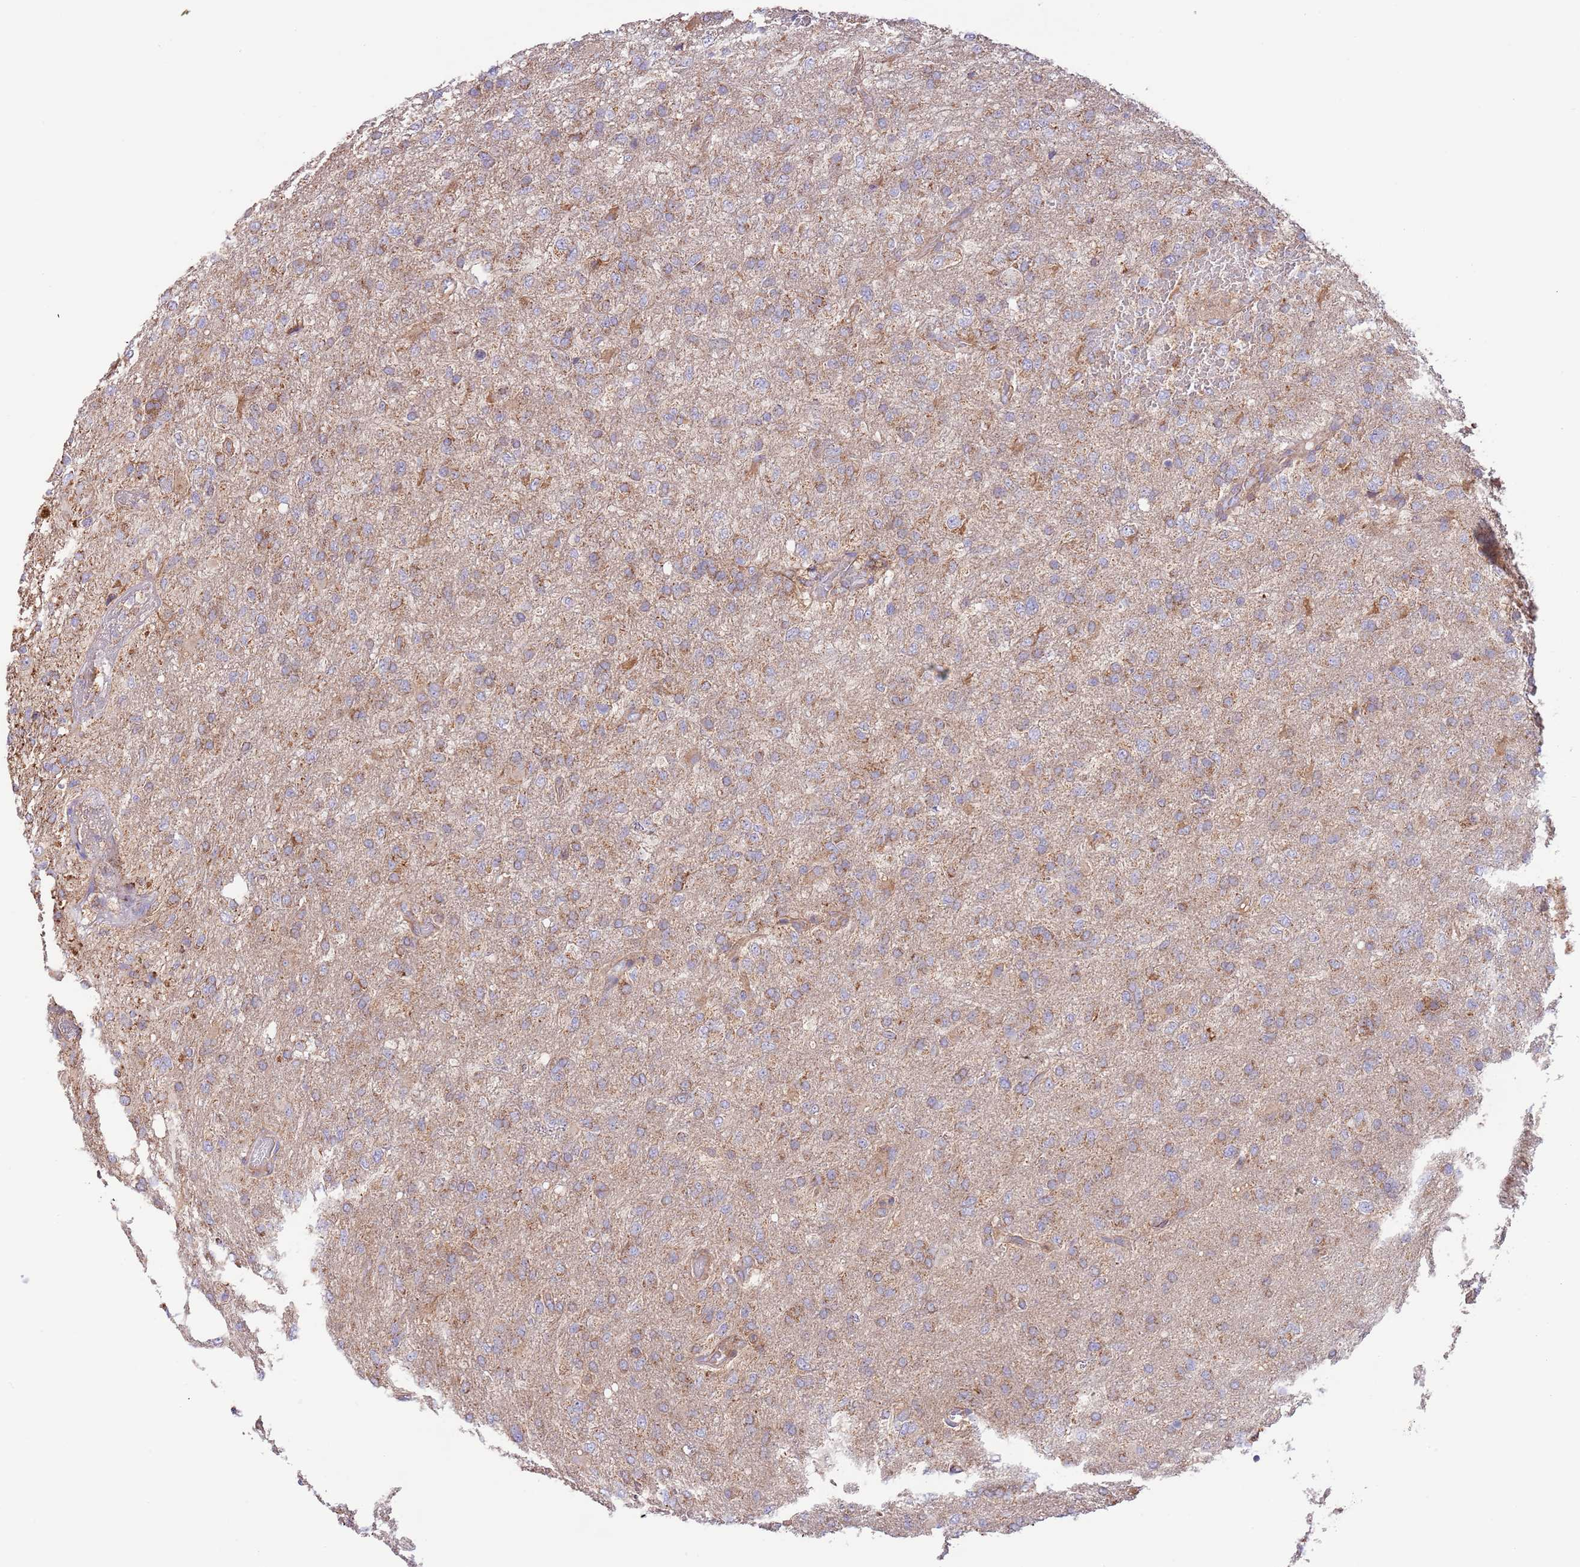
{"staining": {"intensity": "moderate", "quantity": ">75%", "location": "cytoplasmic/membranous"}, "tissue": "glioma", "cell_type": "Tumor cells", "image_type": "cancer", "snomed": [{"axis": "morphology", "description": "Glioma, malignant, High grade"}, {"axis": "topography", "description": "Brain"}], "caption": "Malignant glioma (high-grade) stained for a protein demonstrates moderate cytoplasmic/membranous positivity in tumor cells.", "gene": "DNAJA3", "patient": {"sex": "female", "age": 74}}